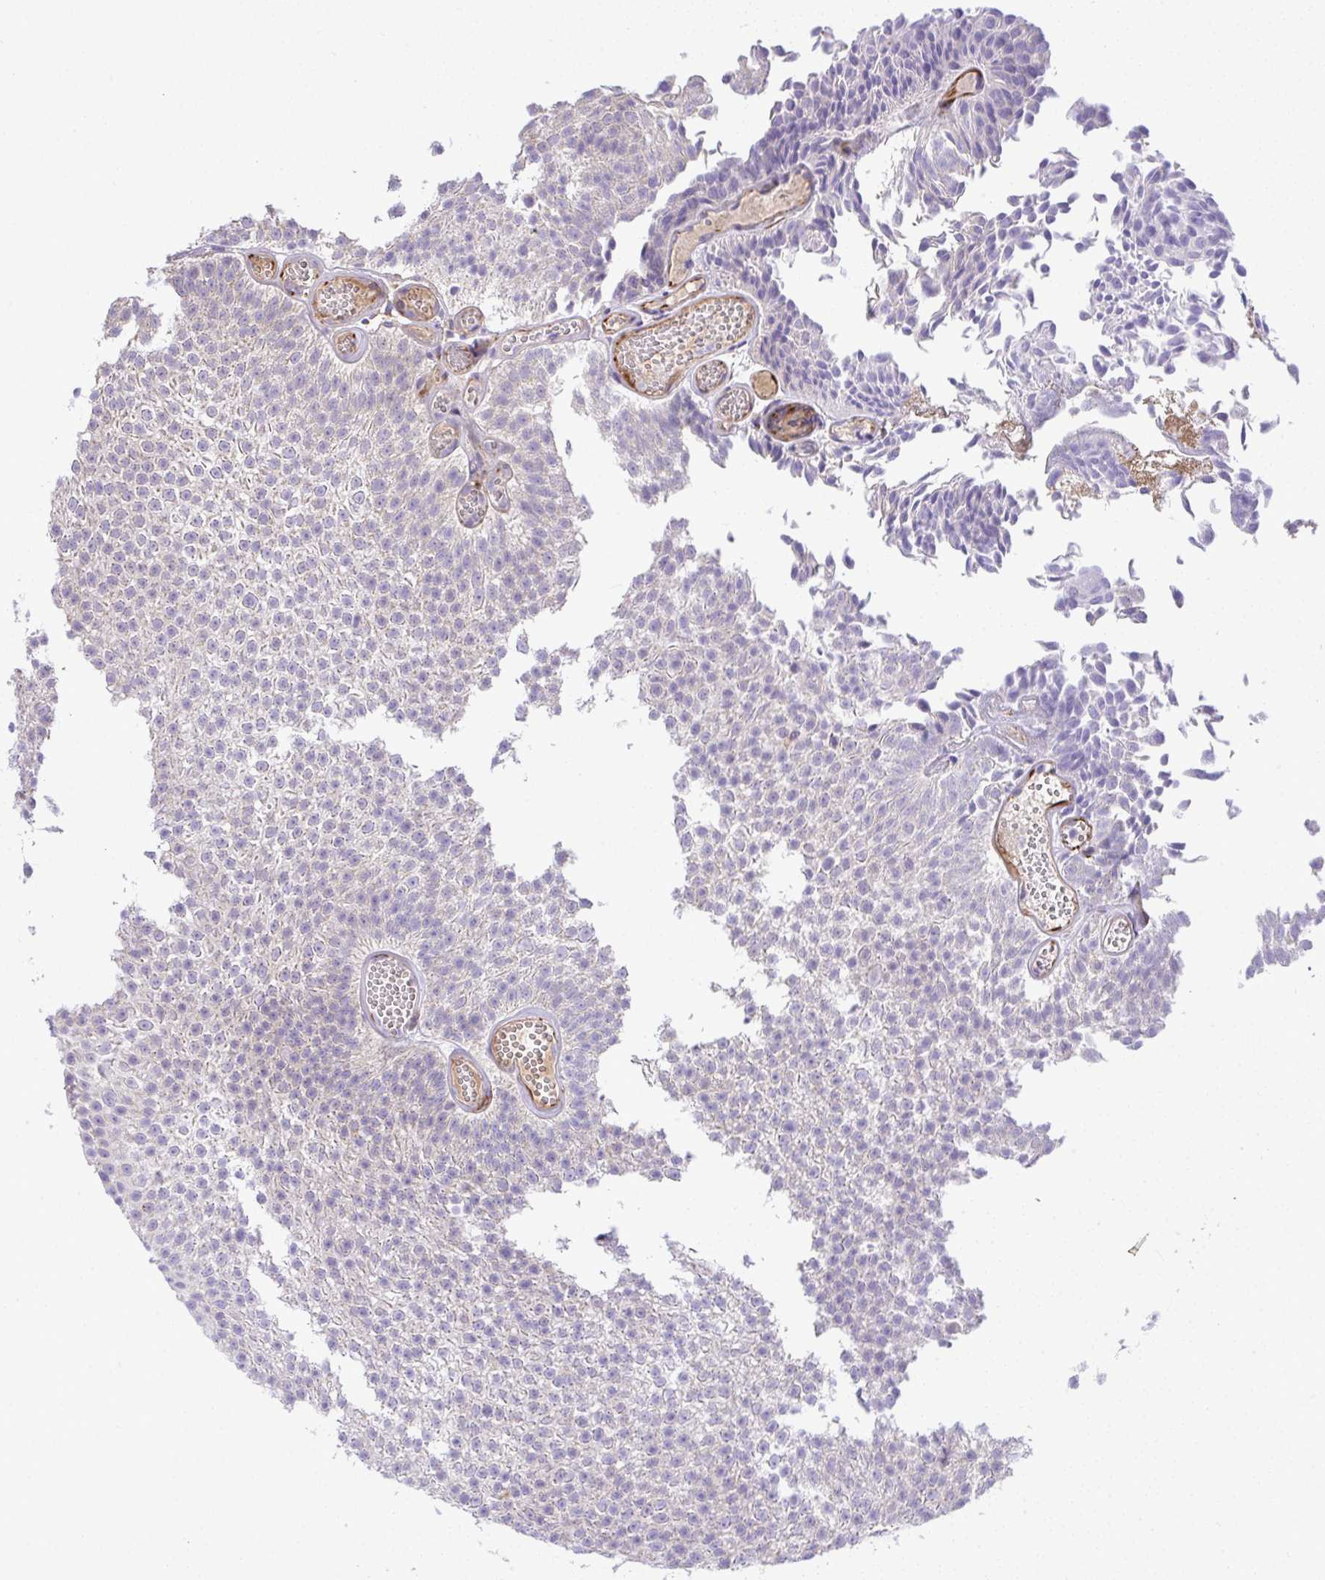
{"staining": {"intensity": "negative", "quantity": "none", "location": "none"}, "tissue": "urothelial cancer", "cell_type": "Tumor cells", "image_type": "cancer", "snomed": [{"axis": "morphology", "description": "Urothelial carcinoma, Low grade"}, {"axis": "topography", "description": "Urinary bladder"}], "caption": "Immunohistochemistry (IHC) of human urothelial cancer demonstrates no positivity in tumor cells. The staining is performed using DAB brown chromogen with nuclei counter-stained in using hematoxylin.", "gene": "GRID2", "patient": {"sex": "male", "age": 82}}